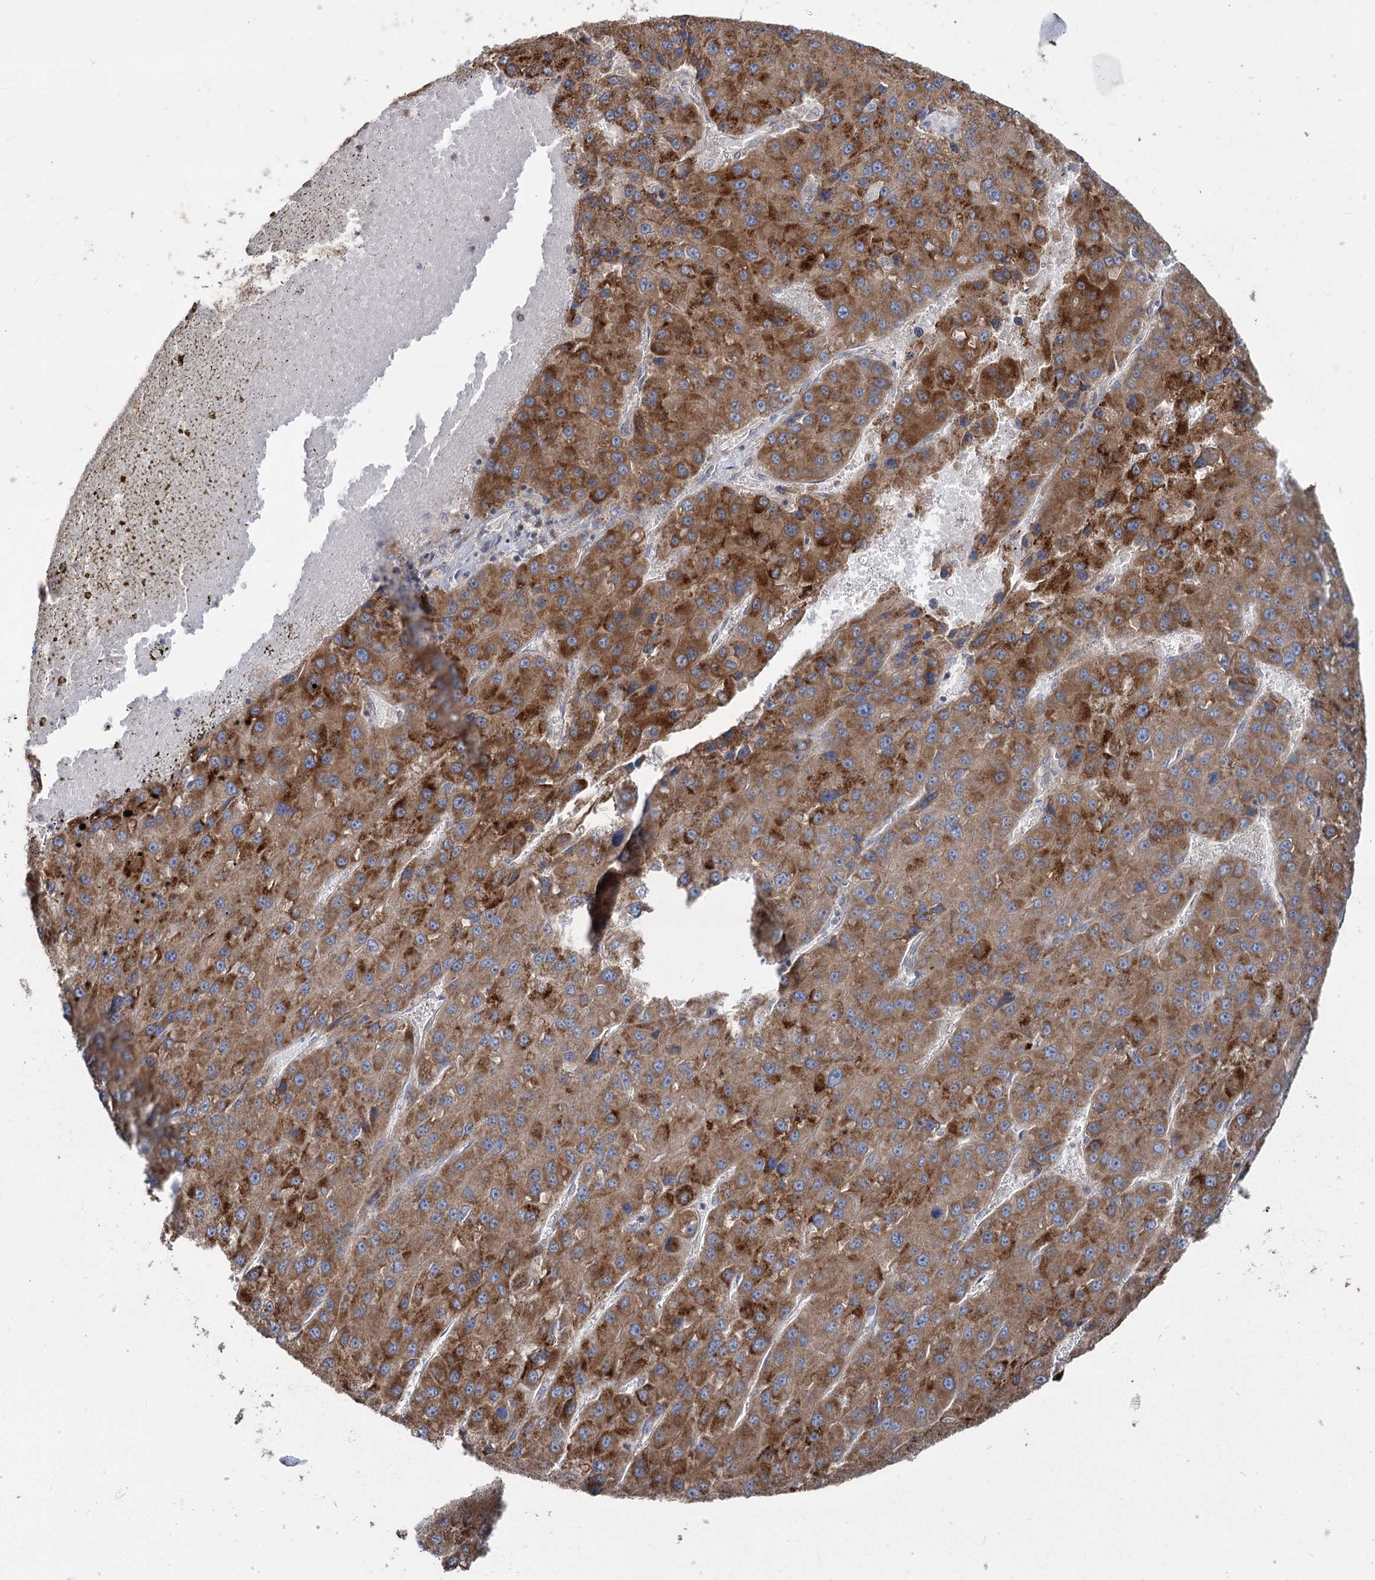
{"staining": {"intensity": "strong", "quantity": ">75%", "location": "cytoplasmic/membranous"}, "tissue": "liver cancer", "cell_type": "Tumor cells", "image_type": "cancer", "snomed": [{"axis": "morphology", "description": "Carcinoma, Hepatocellular, NOS"}, {"axis": "topography", "description": "Liver"}], "caption": "Protein expression analysis of human liver cancer (hepatocellular carcinoma) reveals strong cytoplasmic/membranous expression in approximately >75% of tumor cells. The staining was performed using DAB, with brown indicating positive protein expression. Nuclei are stained blue with hematoxylin.", "gene": "ACOX2", "patient": {"sex": "female", "age": 73}}